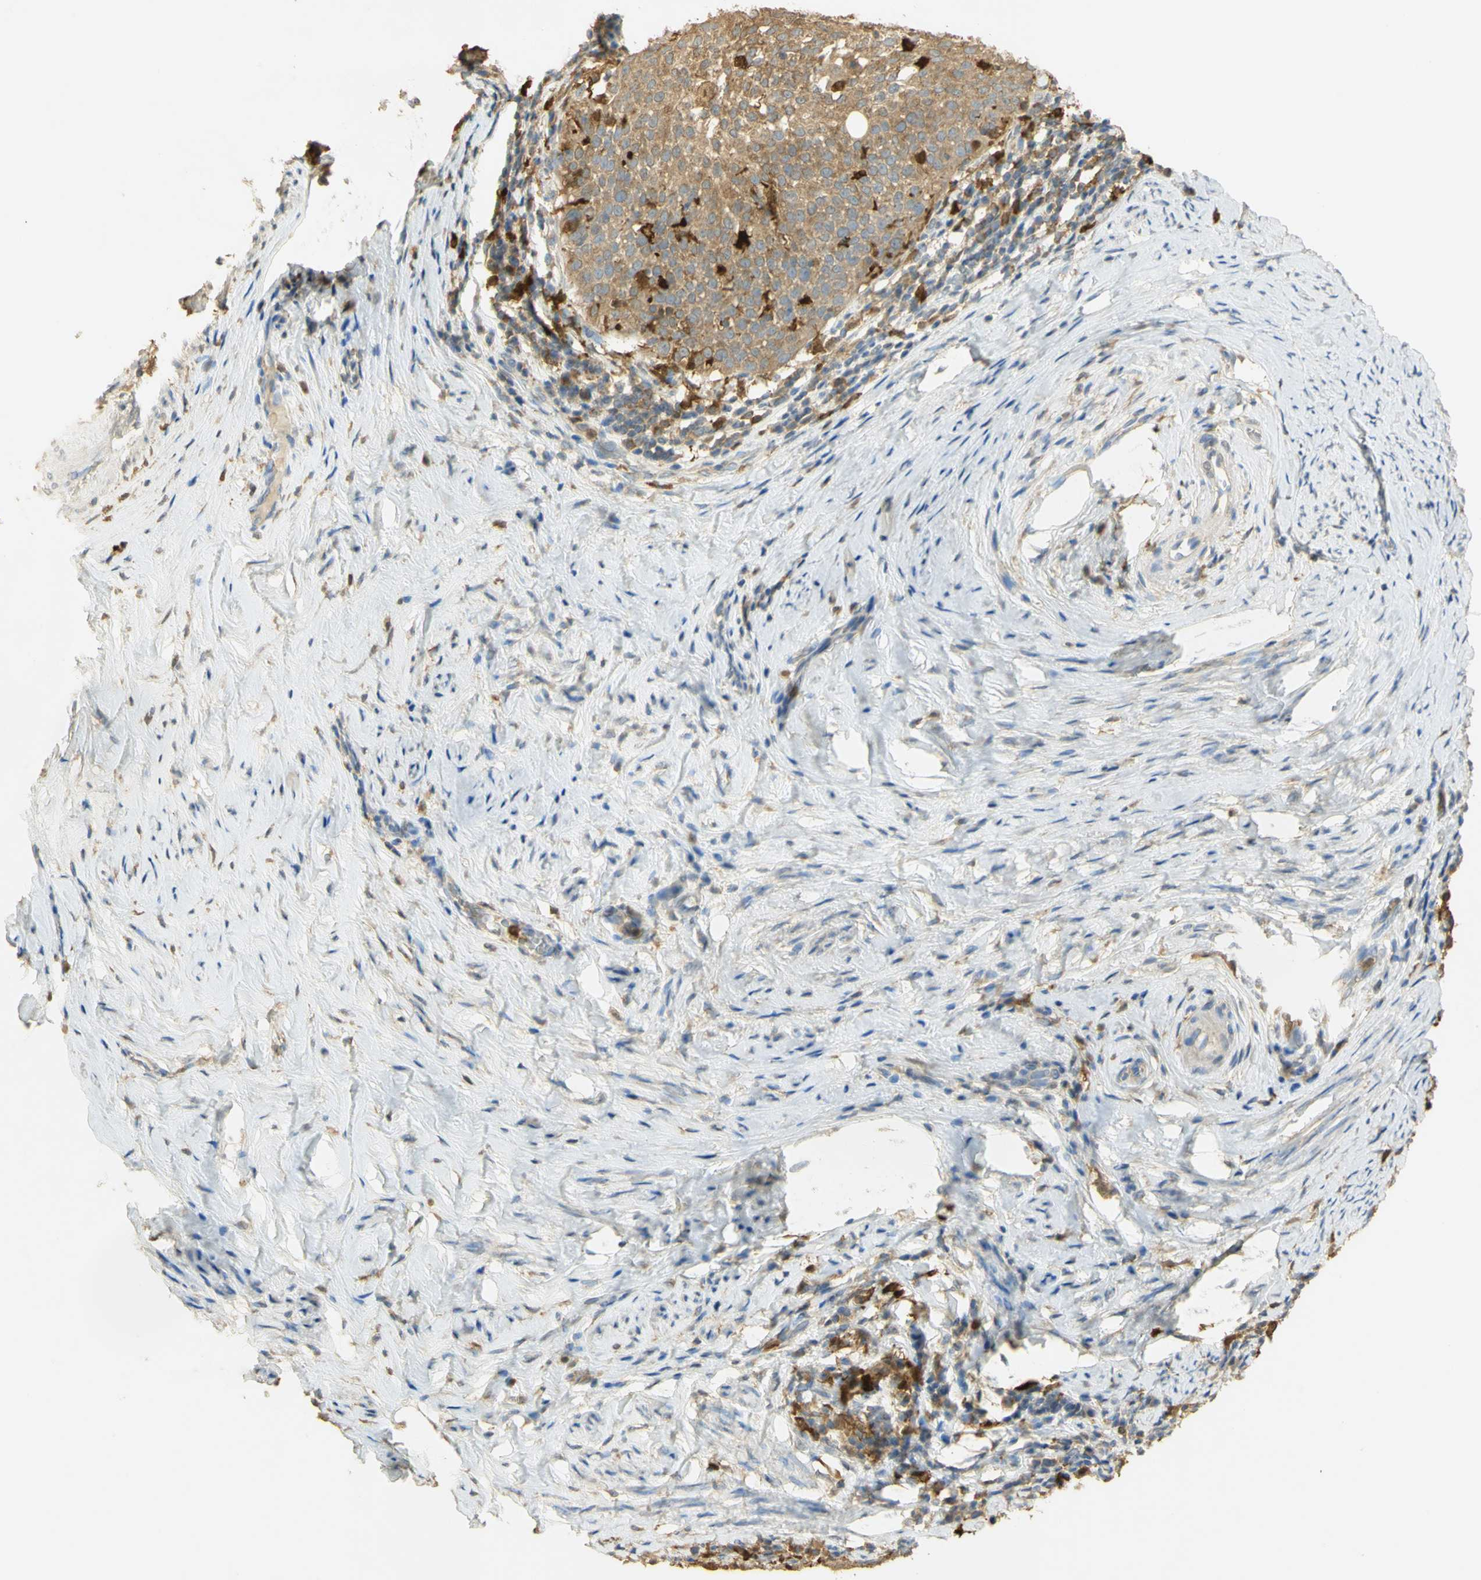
{"staining": {"intensity": "moderate", "quantity": ">75%", "location": "cytoplasmic/membranous"}, "tissue": "cervical cancer", "cell_type": "Tumor cells", "image_type": "cancer", "snomed": [{"axis": "morphology", "description": "Squamous cell carcinoma, NOS"}, {"axis": "topography", "description": "Cervix"}], "caption": "DAB immunohistochemical staining of human cervical cancer displays moderate cytoplasmic/membranous protein staining in about >75% of tumor cells.", "gene": "PAK1", "patient": {"sex": "female", "age": 51}}